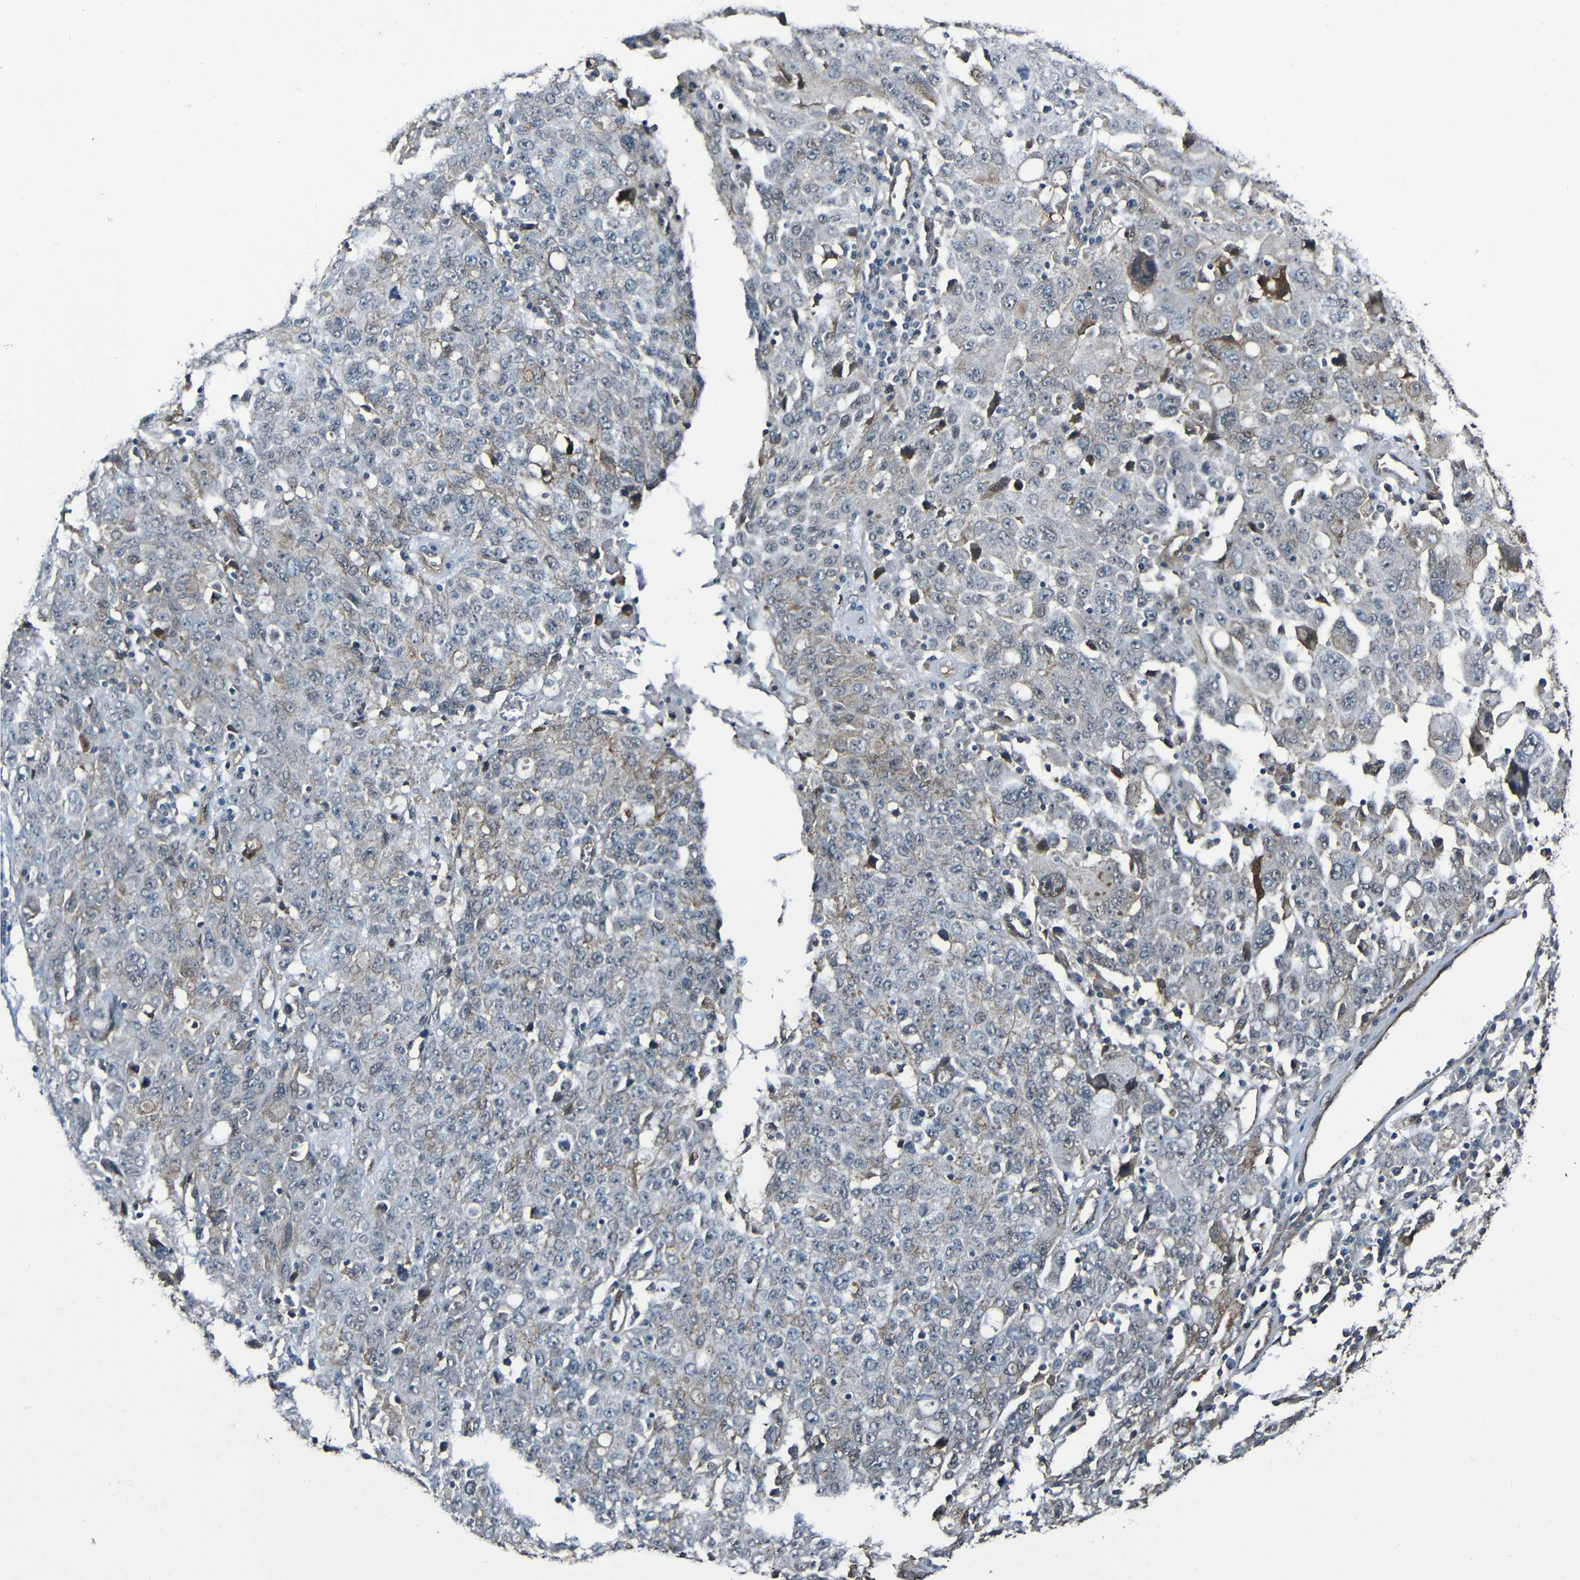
{"staining": {"intensity": "negative", "quantity": "none", "location": "none"}, "tissue": "ovarian cancer", "cell_type": "Tumor cells", "image_type": "cancer", "snomed": [{"axis": "morphology", "description": "Carcinoma, endometroid"}, {"axis": "topography", "description": "Ovary"}], "caption": "Ovarian cancer stained for a protein using IHC exhibits no expression tumor cells.", "gene": "LGR5", "patient": {"sex": "female", "age": 62}}